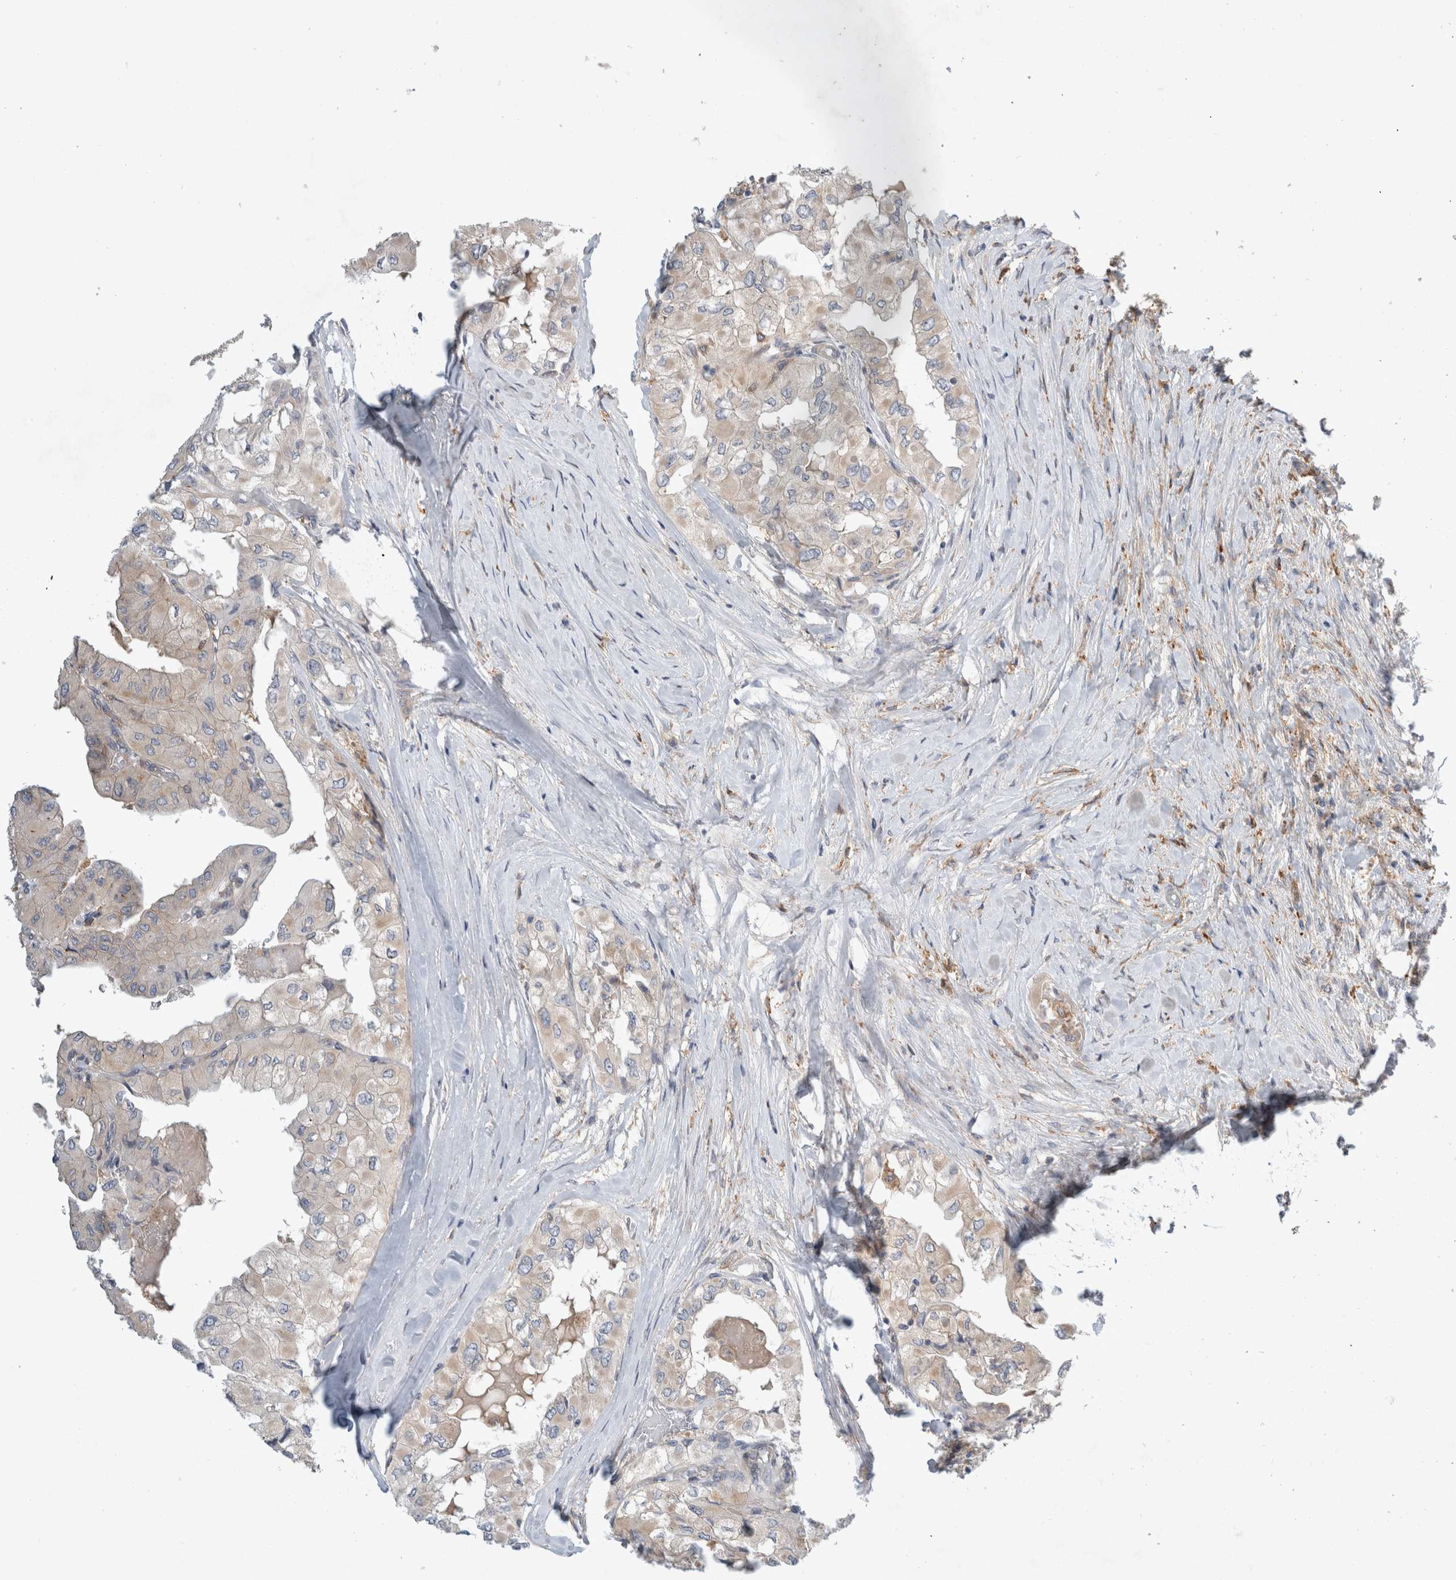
{"staining": {"intensity": "weak", "quantity": ">75%", "location": "cytoplasmic/membranous"}, "tissue": "thyroid cancer", "cell_type": "Tumor cells", "image_type": "cancer", "snomed": [{"axis": "morphology", "description": "Papillary adenocarcinoma, NOS"}, {"axis": "topography", "description": "Thyroid gland"}], "caption": "A brown stain highlights weak cytoplasmic/membranous expression of a protein in human papillary adenocarcinoma (thyroid) tumor cells. (IHC, brightfield microscopy, high magnification).", "gene": "CDCA7L", "patient": {"sex": "female", "age": 59}}